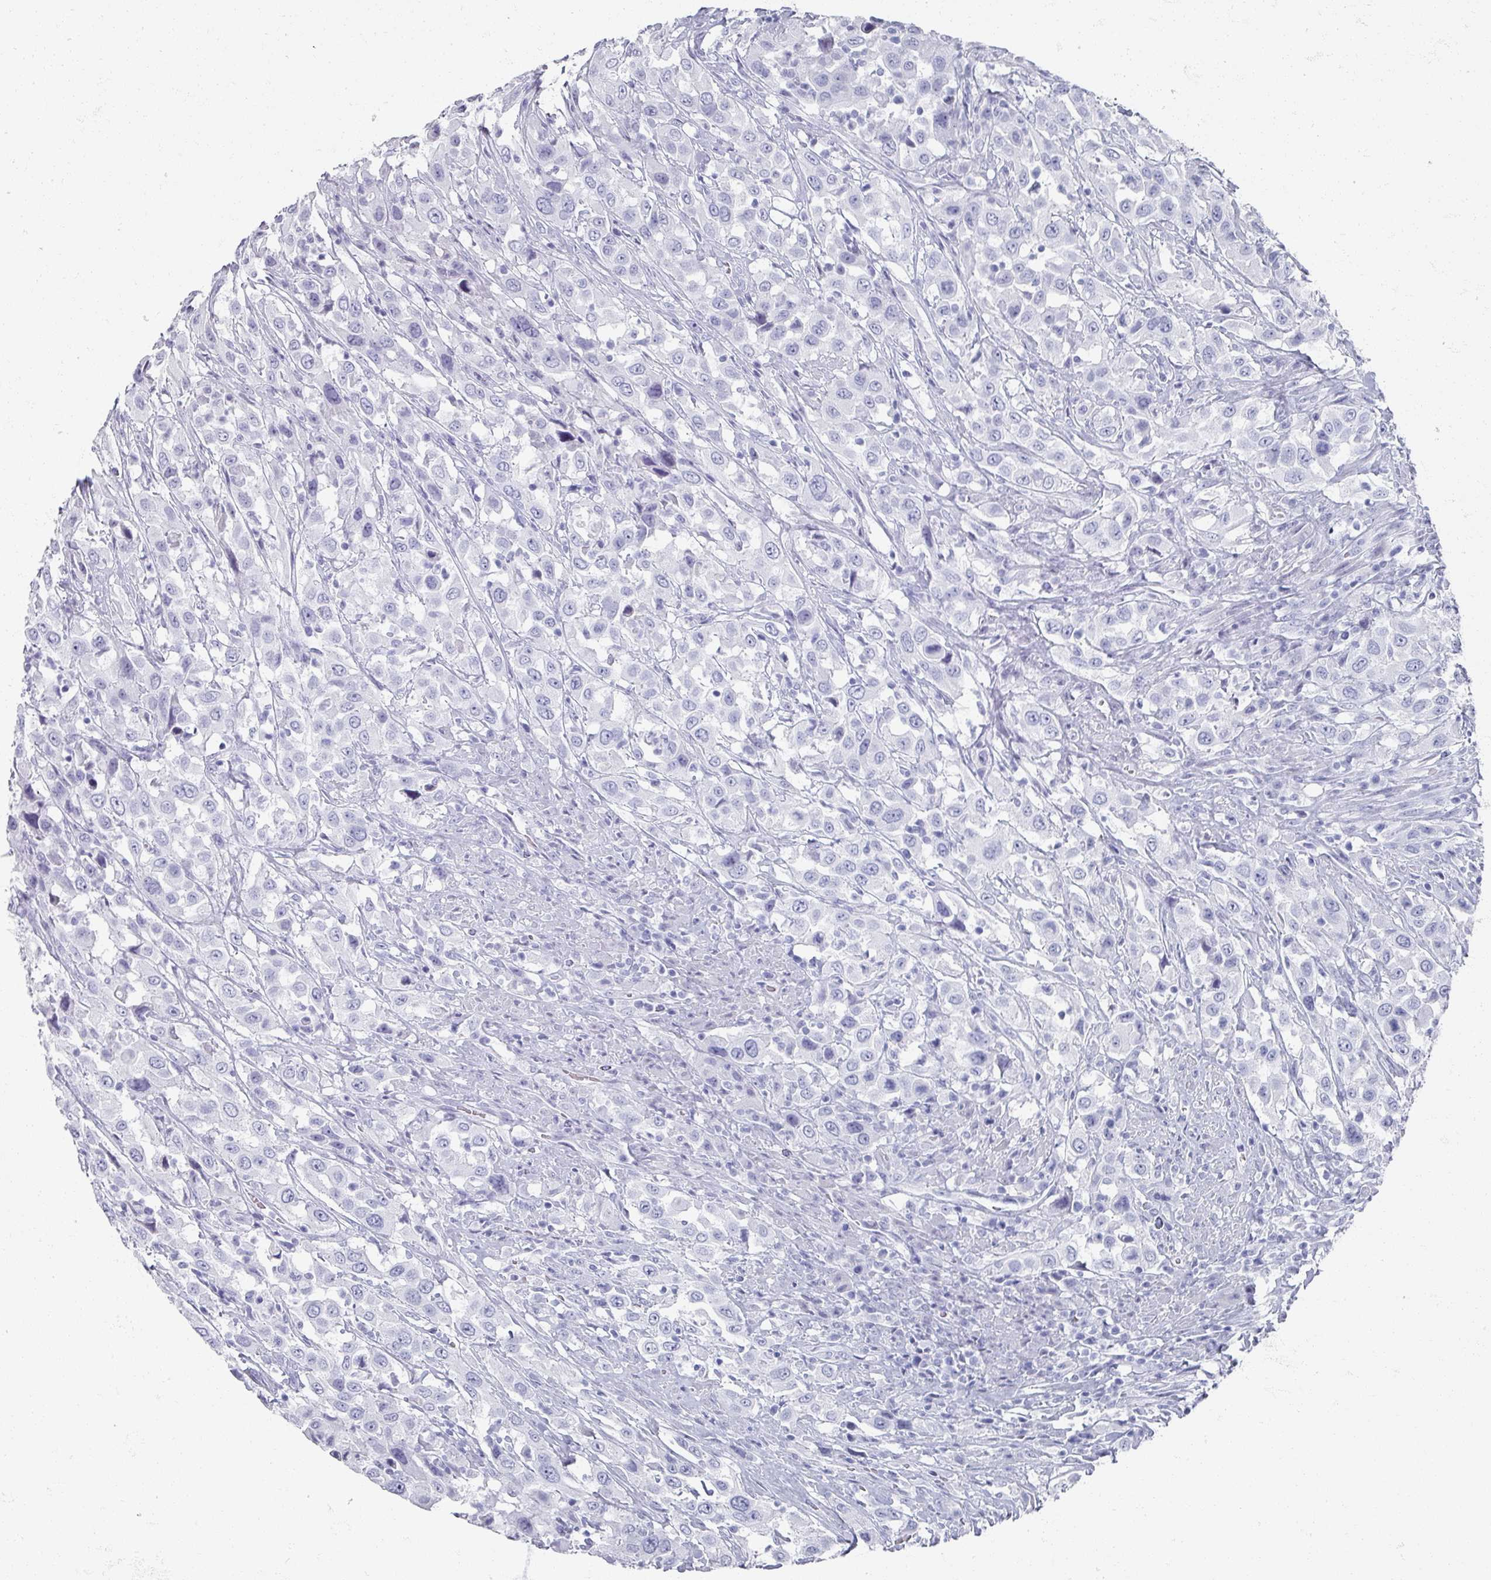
{"staining": {"intensity": "negative", "quantity": "none", "location": "none"}, "tissue": "urothelial cancer", "cell_type": "Tumor cells", "image_type": "cancer", "snomed": [{"axis": "morphology", "description": "Urothelial carcinoma, High grade"}, {"axis": "topography", "description": "Urinary bladder"}], "caption": "There is no significant staining in tumor cells of urothelial cancer.", "gene": "OMG", "patient": {"sex": "male", "age": 61}}